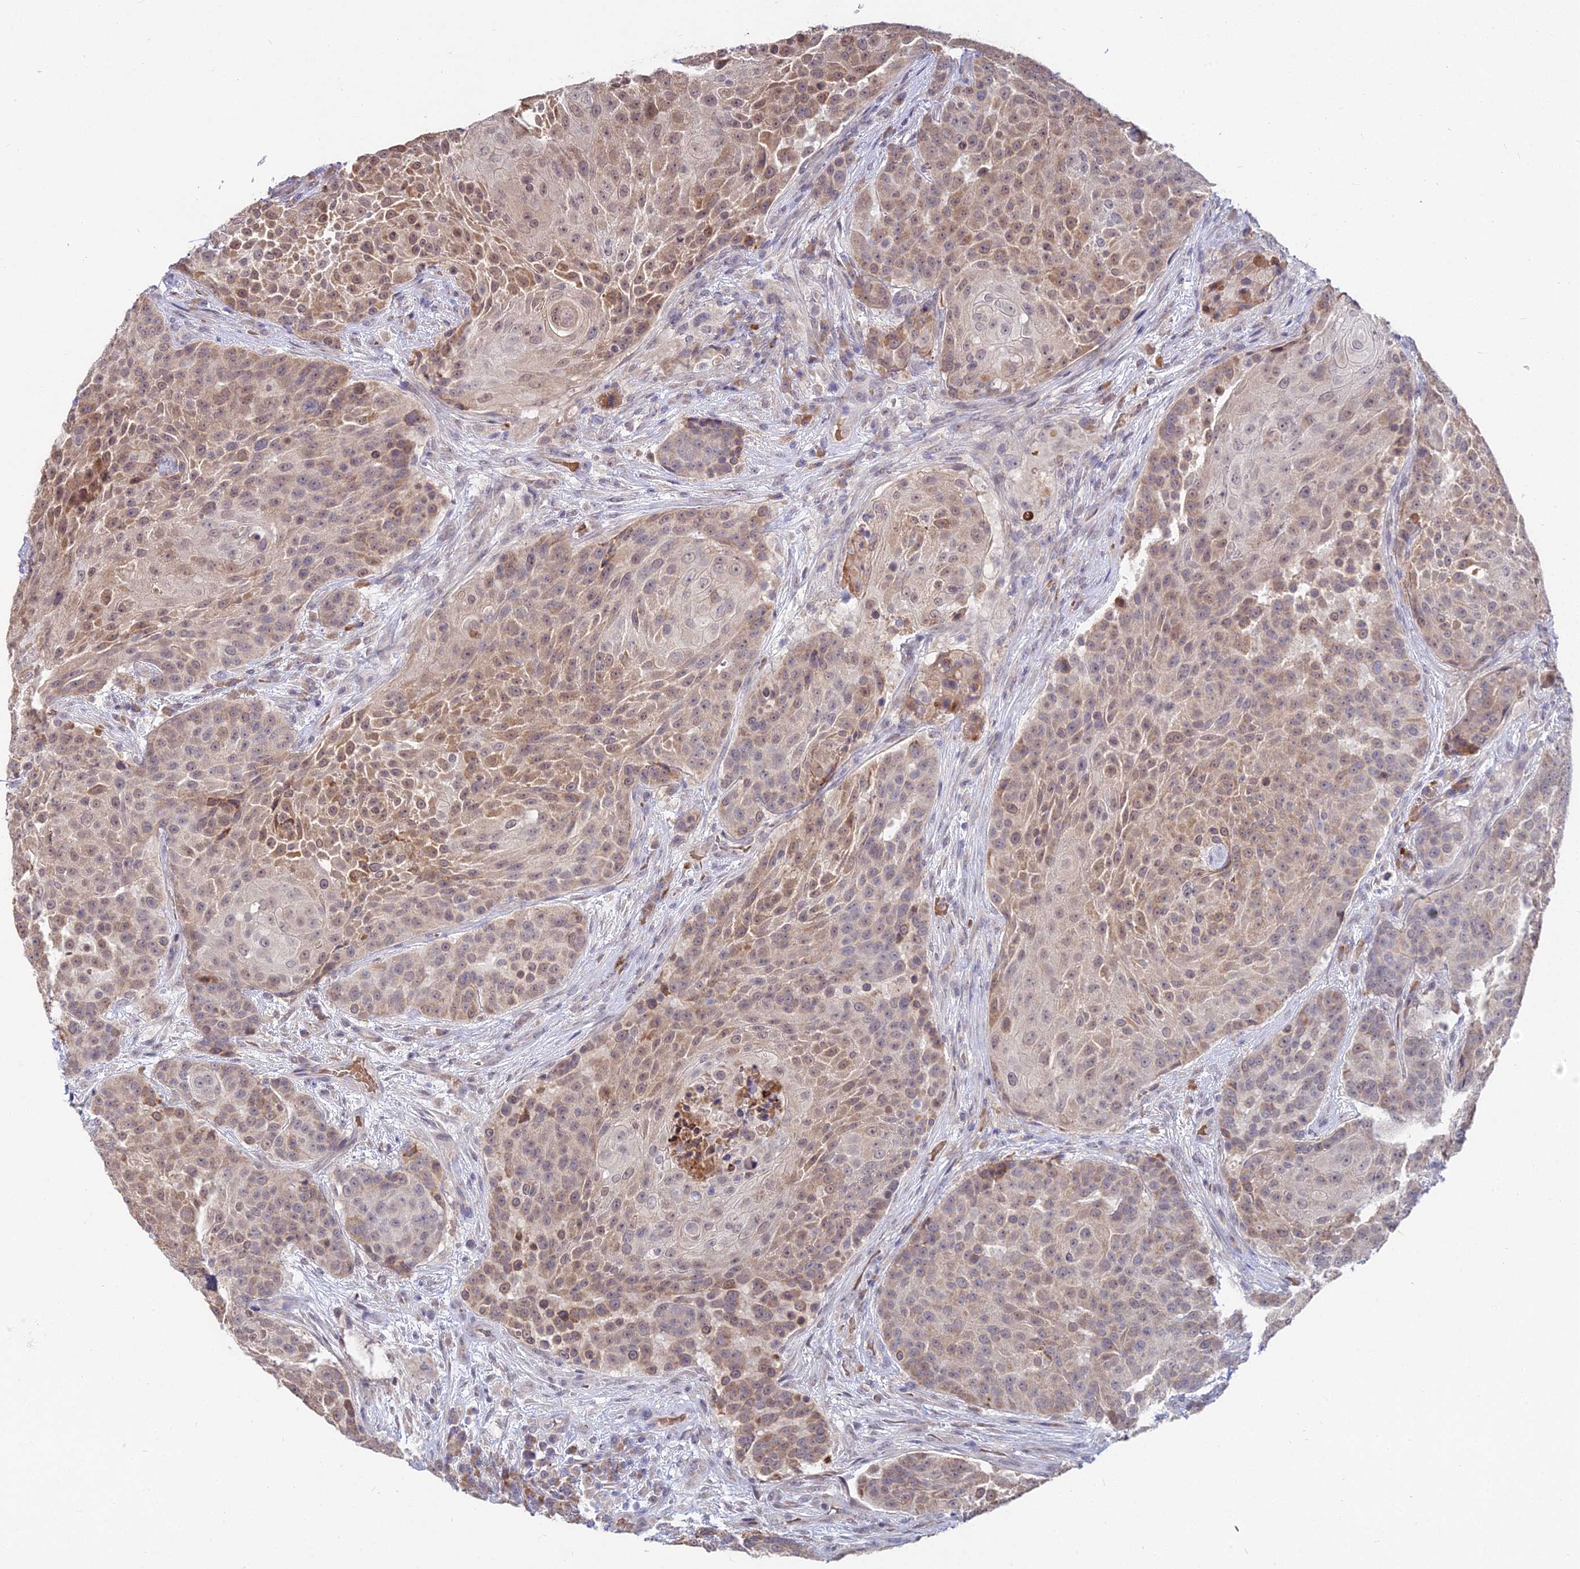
{"staining": {"intensity": "moderate", "quantity": ">75%", "location": "cytoplasmic/membranous,nuclear"}, "tissue": "urothelial cancer", "cell_type": "Tumor cells", "image_type": "cancer", "snomed": [{"axis": "morphology", "description": "Urothelial carcinoma, High grade"}, {"axis": "topography", "description": "Urinary bladder"}], "caption": "DAB immunohistochemical staining of human urothelial cancer displays moderate cytoplasmic/membranous and nuclear protein staining in about >75% of tumor cells.", "gene": "WDR43", "patient": {"sex": "female", "age": 63}}